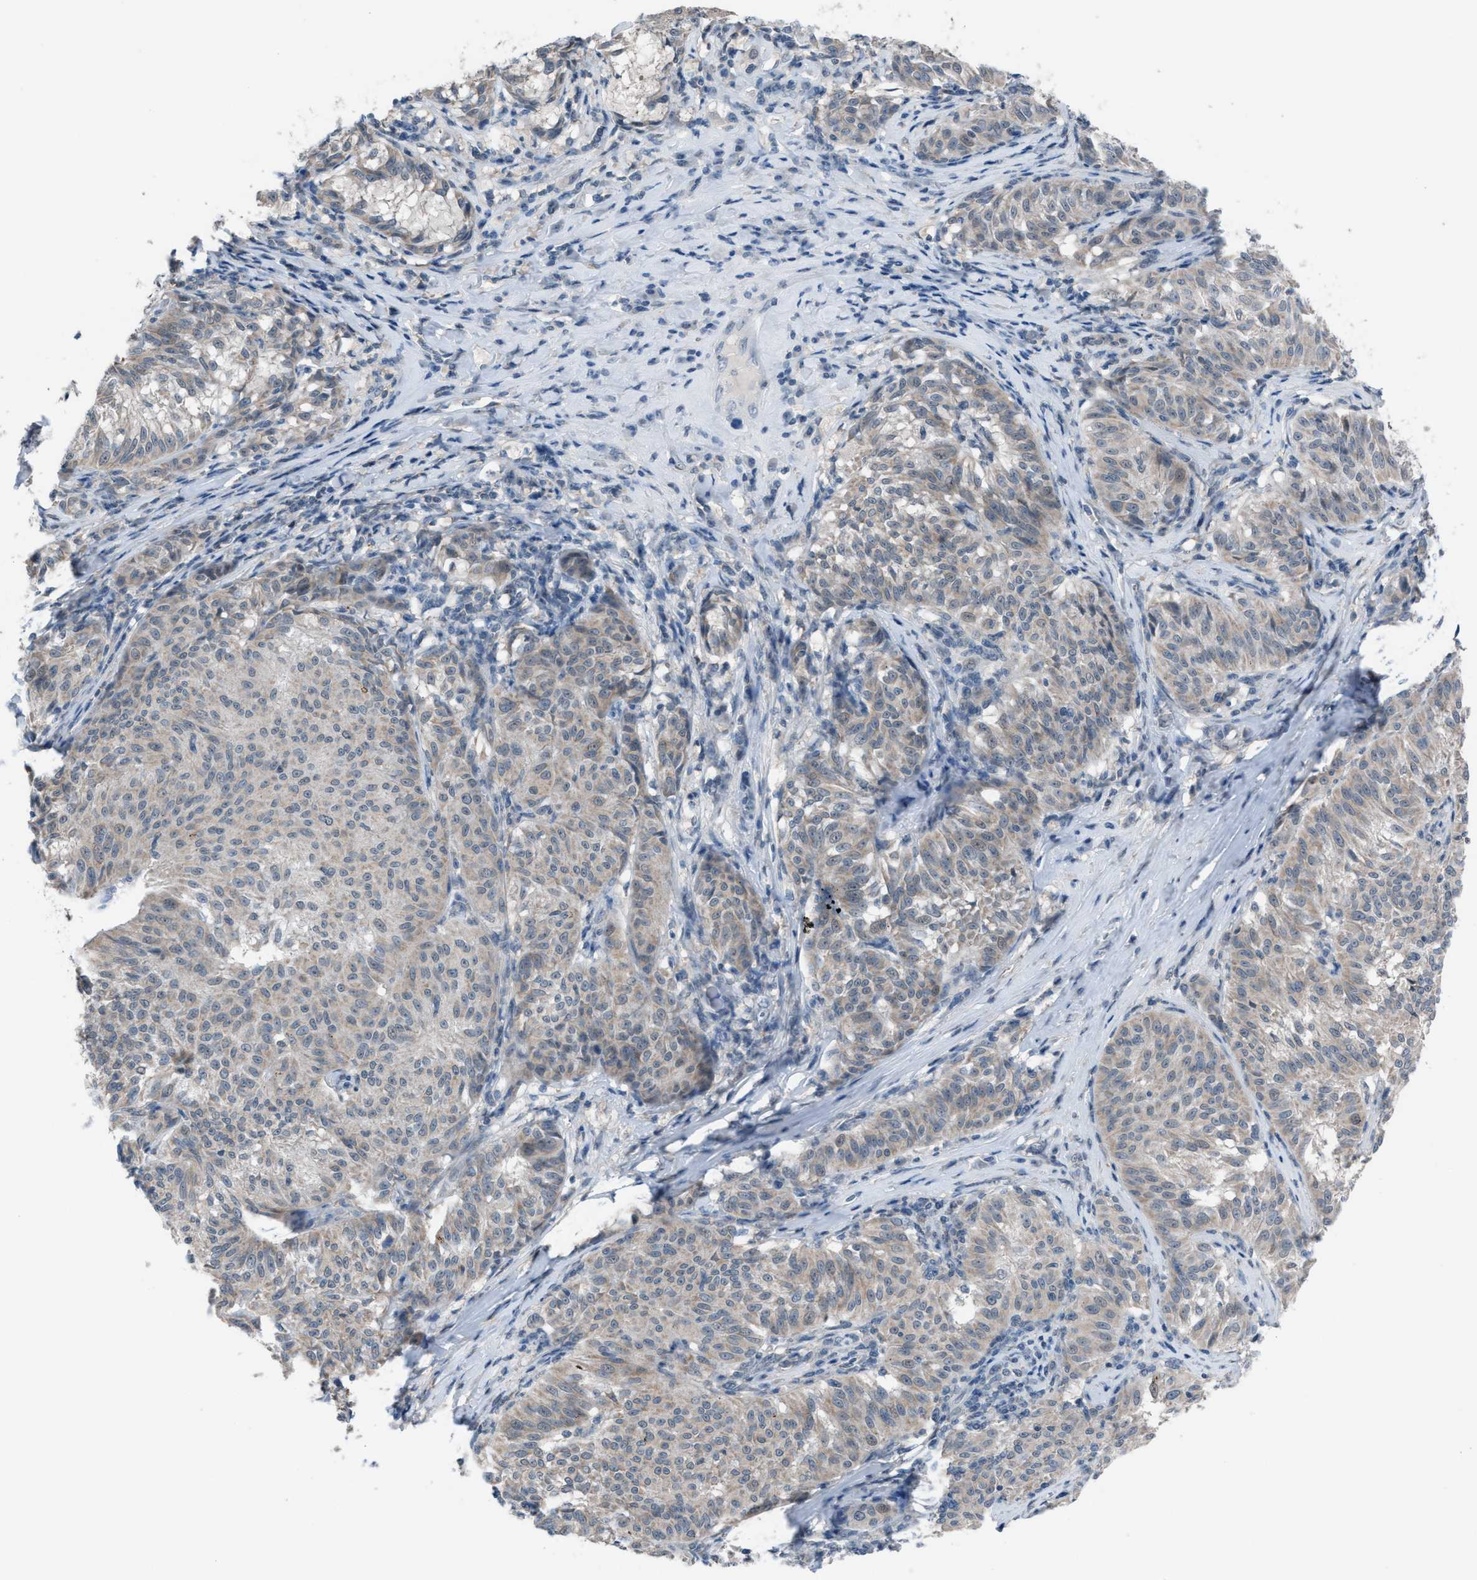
{"staining": {"intensity": "negative", "quantity": "none", "location": "none"}, "tissue": "melanoma", "cell_type": "Tumor cells", "image_type": "cancer", "snomed": [{"axis": "morphology", "description": "Malignant melanoma, NOS"}, {"axis": "topography", "description": "Skin"}], "caption": "Immunohistochemical staining of human malignant melanoma demonstrates no significant staining in tumor cells.", "gene": "ANAPC11", "patient": {"sex": "female", "age": 72}}